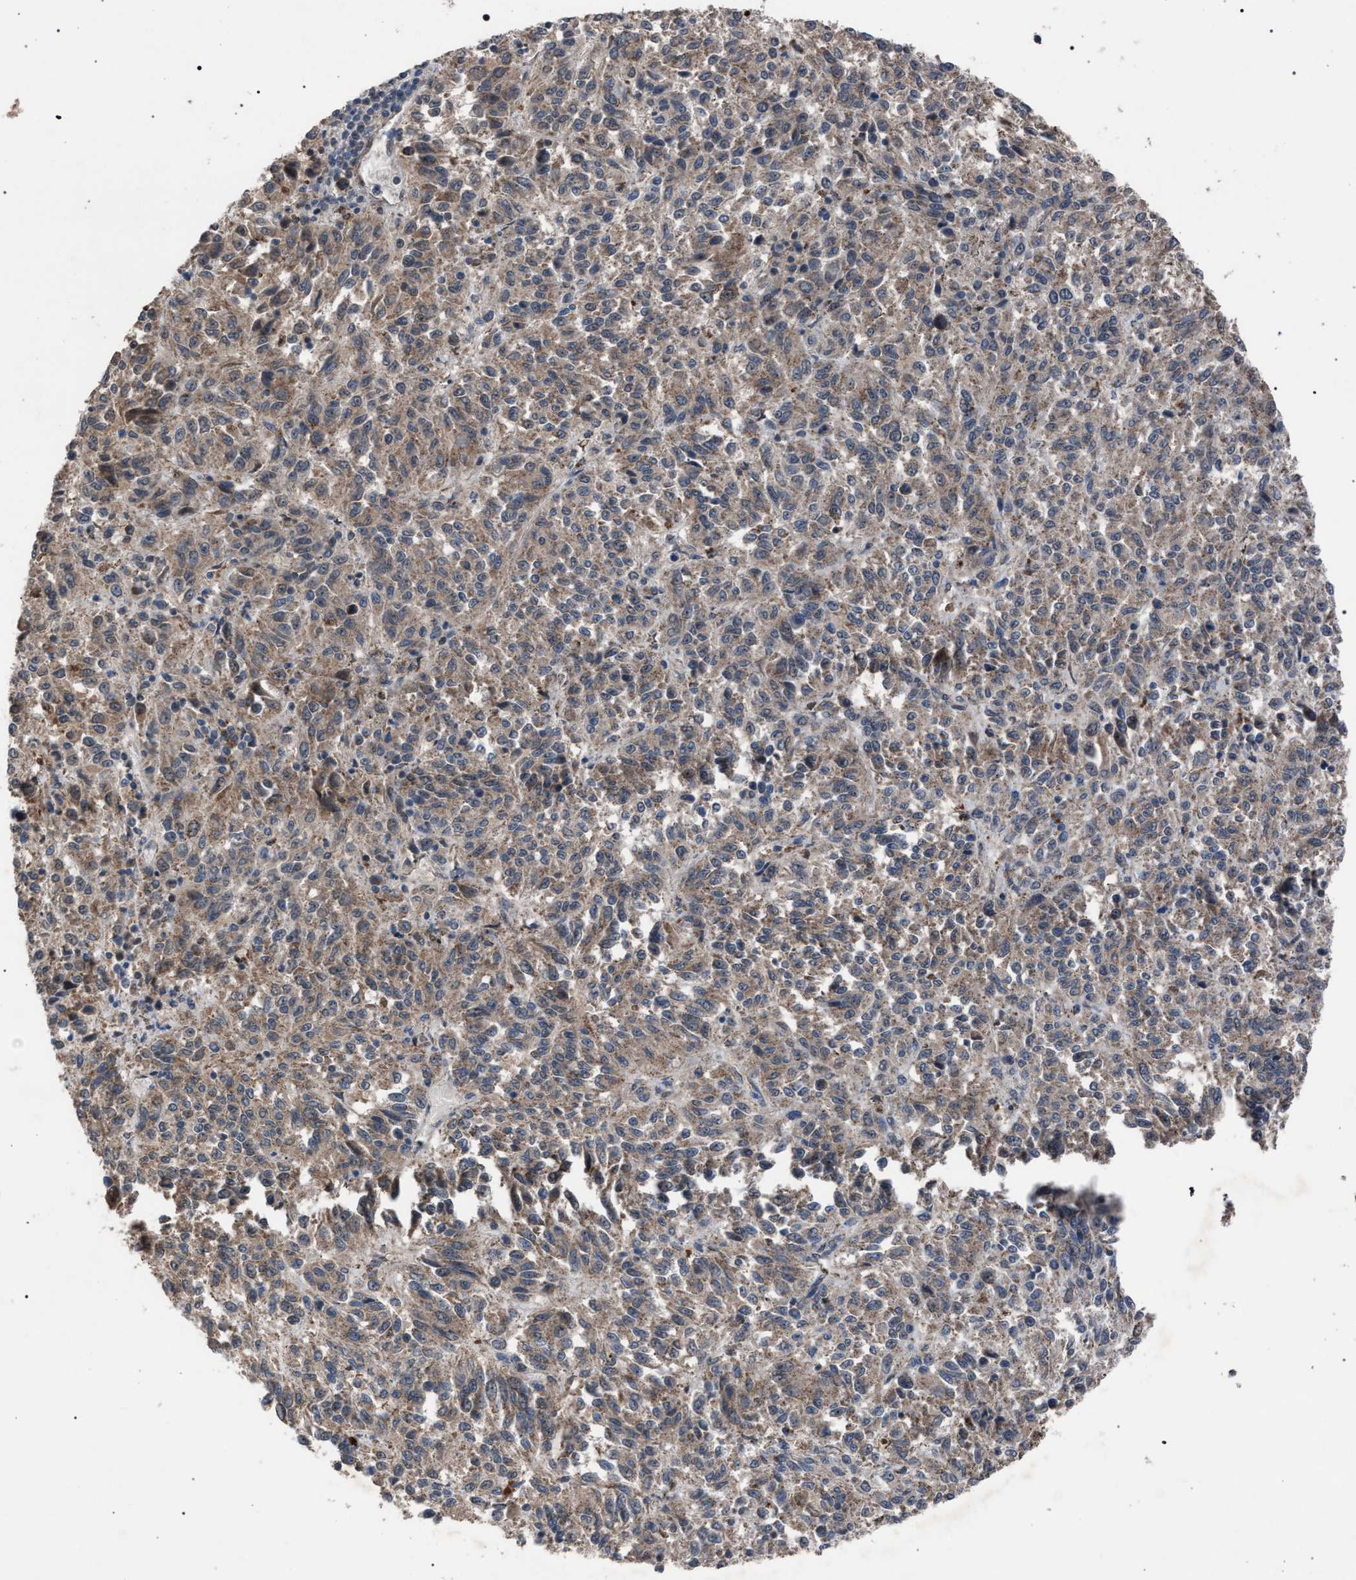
{"staining": {"intensity": "moderate", "quantity": ">75%", "location": "cytoplasmic/membranous"}, "tissue": "melanoma", "cell_type": "Tumor cells", "image_type": "cancer", "snomed": [{"axis": "morphology", "description": "Malignant melanoma, Metastatic site"}, {"axis": "topography", "description": "Lung"}], "caption": "Immunohistochemical staining of melanoma shows medium levels of moderate cytoplasmic/membranous protein staining in about >75% of tumor cells.", "gene": "HSD17B4", "patient": {"sex": "male", "age": 64}}